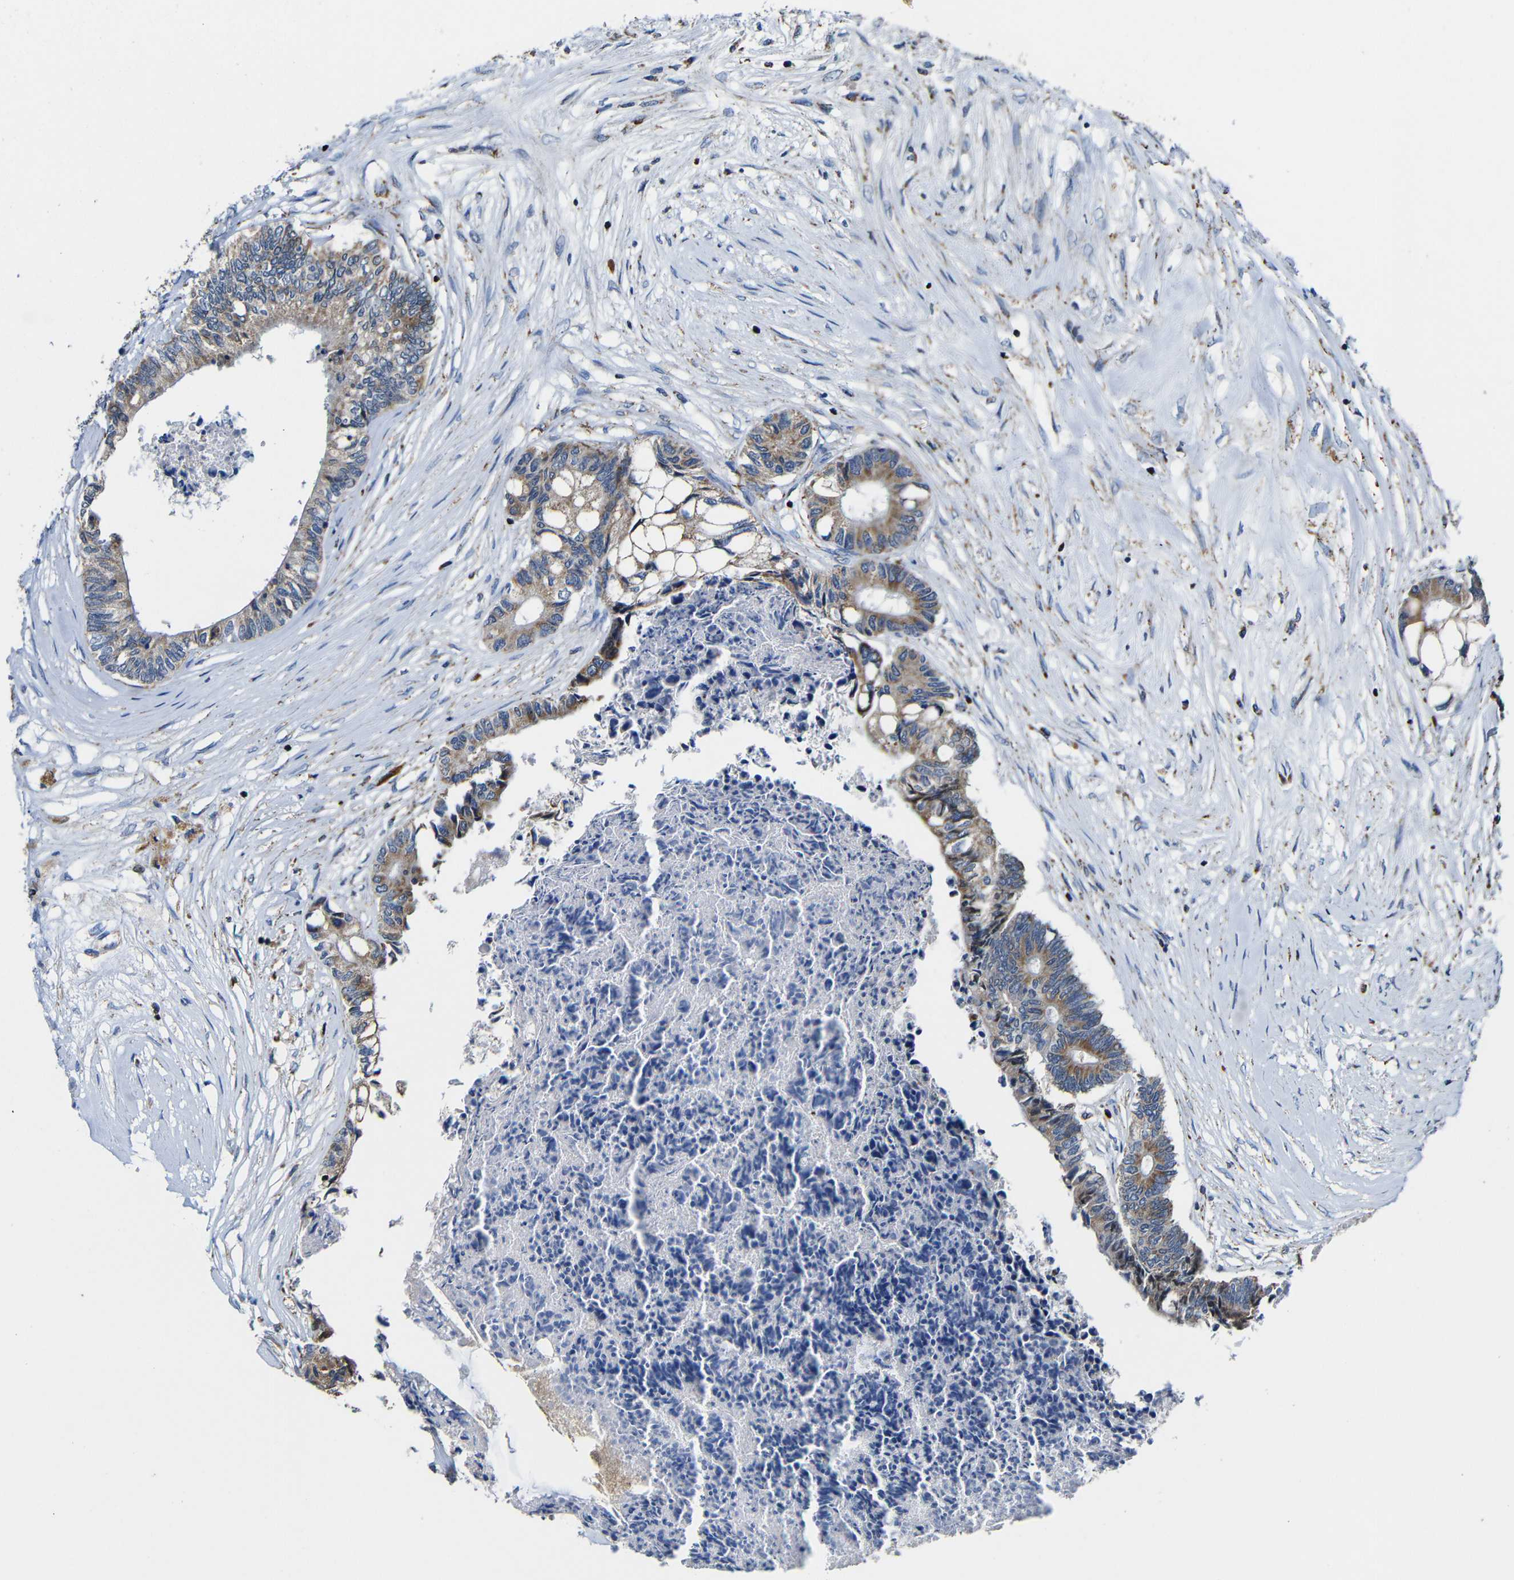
{"staining": {"intensity": "moderate", "quantity": ">75%", "location": "cytoplasmic/membranous"}, "tissue": "colorectal cancer", "cell_type": "Tumor cells", "image_type": "cancer", "snomed": [{"axis": "morphology", "description": "Adenocarcinoma, NOS"}, {"axis": "topography", "description": "Rectum"}], "caption": "A medium amount of moderate cytoplasmic/membranous positivity is appreciated in about >75% of tumor cells in colorectal cancer tissue.", "gene": "CA5B", "patient": {"sex": "male", "age": 63}}